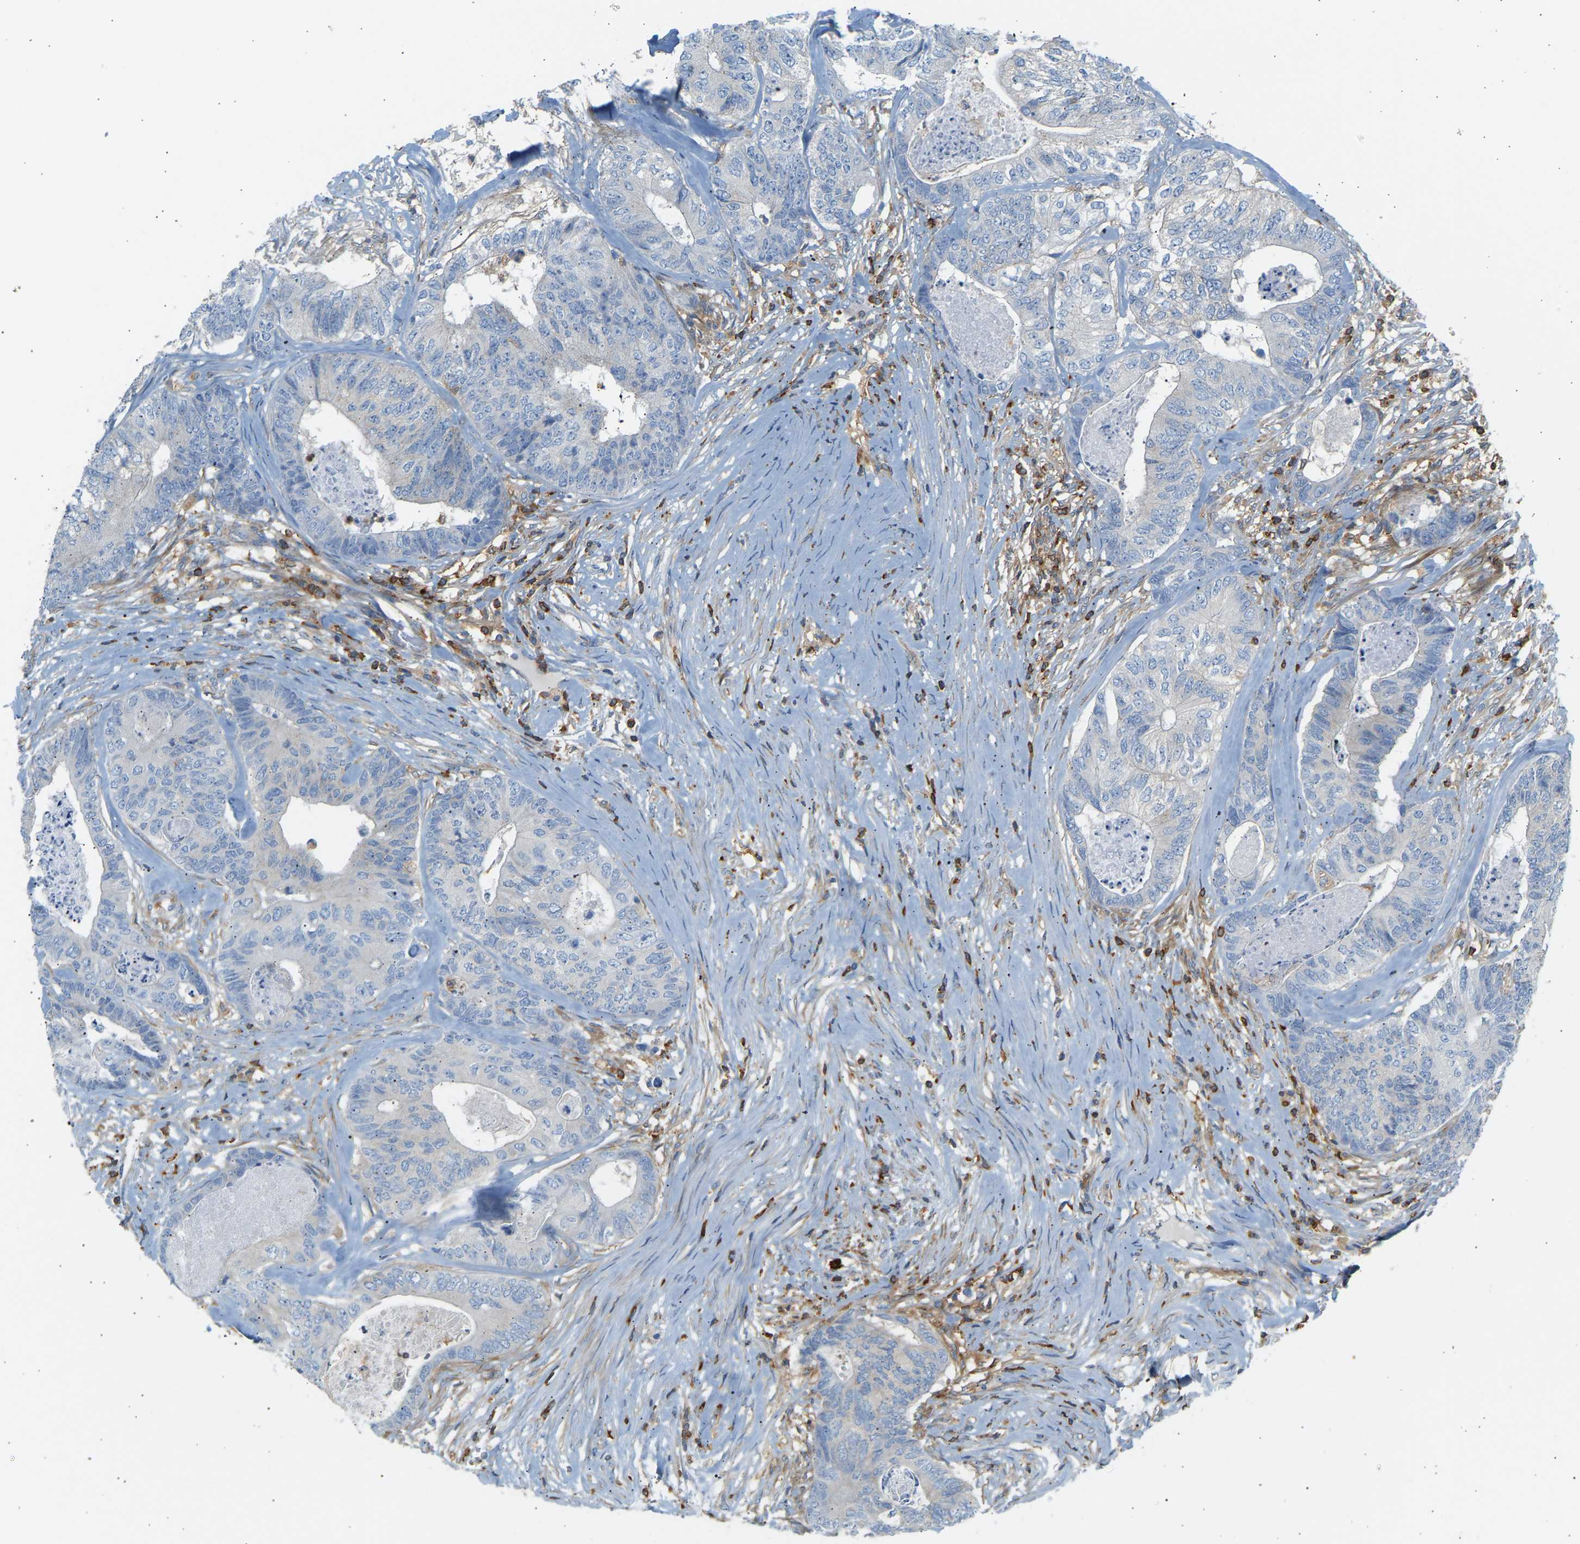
{"staining": {"intensity": "negative", "quantity": "none", "location": "none"}, "tissue": "colorectal cancer", "cell_type": "Tumor cells", "image_type": "cancer", "snomed": [{"axis": "morphology", "description": "Adenocarcinoma, NOS"}, {"axis": "topography", "description": "Colon"}], "caption": "The photomicrograph reveals no staining of tumor cells in colorectal cancer (adenocarcinoma). (DAB (3,3'-diaminobenzidine) immunohistochemistry, high magnification).", "gene": "FNBP1", "patient": {"sex": "female", "age": 67}}